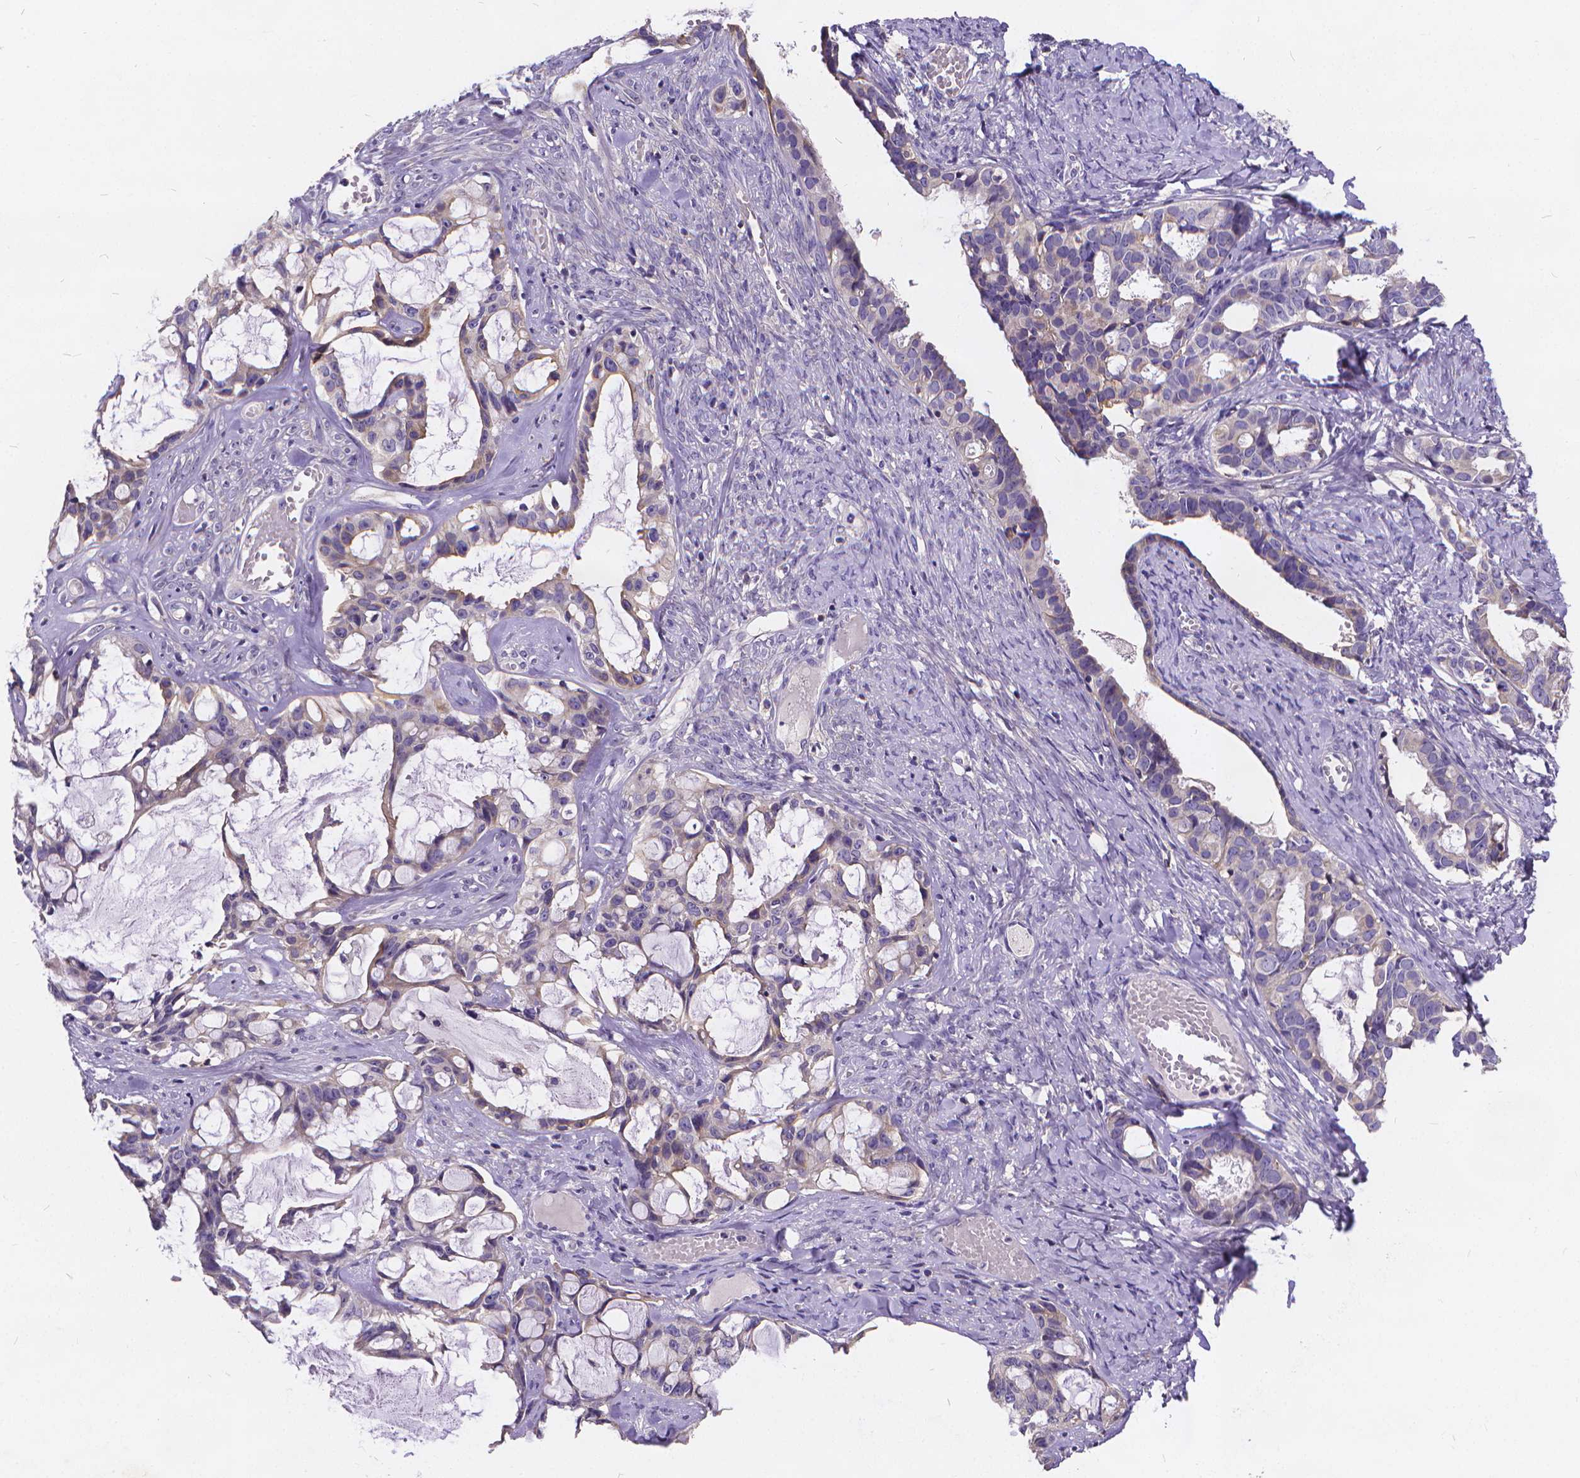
{"staining": {"intensity": "negative", "quantity": "none", "location": "none"}, "tissue": "ovarian cancer", "cell_type": "Tumor cells", "image_type": "cancer", "snomed": [{"axis": "morphology", "description": "Cystadenocarcinoma, serous, NOS"}, {"axis": "topography", "description": "Ovary"}], "caption": "DAB (3,3'-diaminobenzidine) immunohistochemical staining of human ovarian cancer reveals no significant staining in tumor cells.", "gene": "GLRB", "patient": {"sex": "female", "age": 69}}